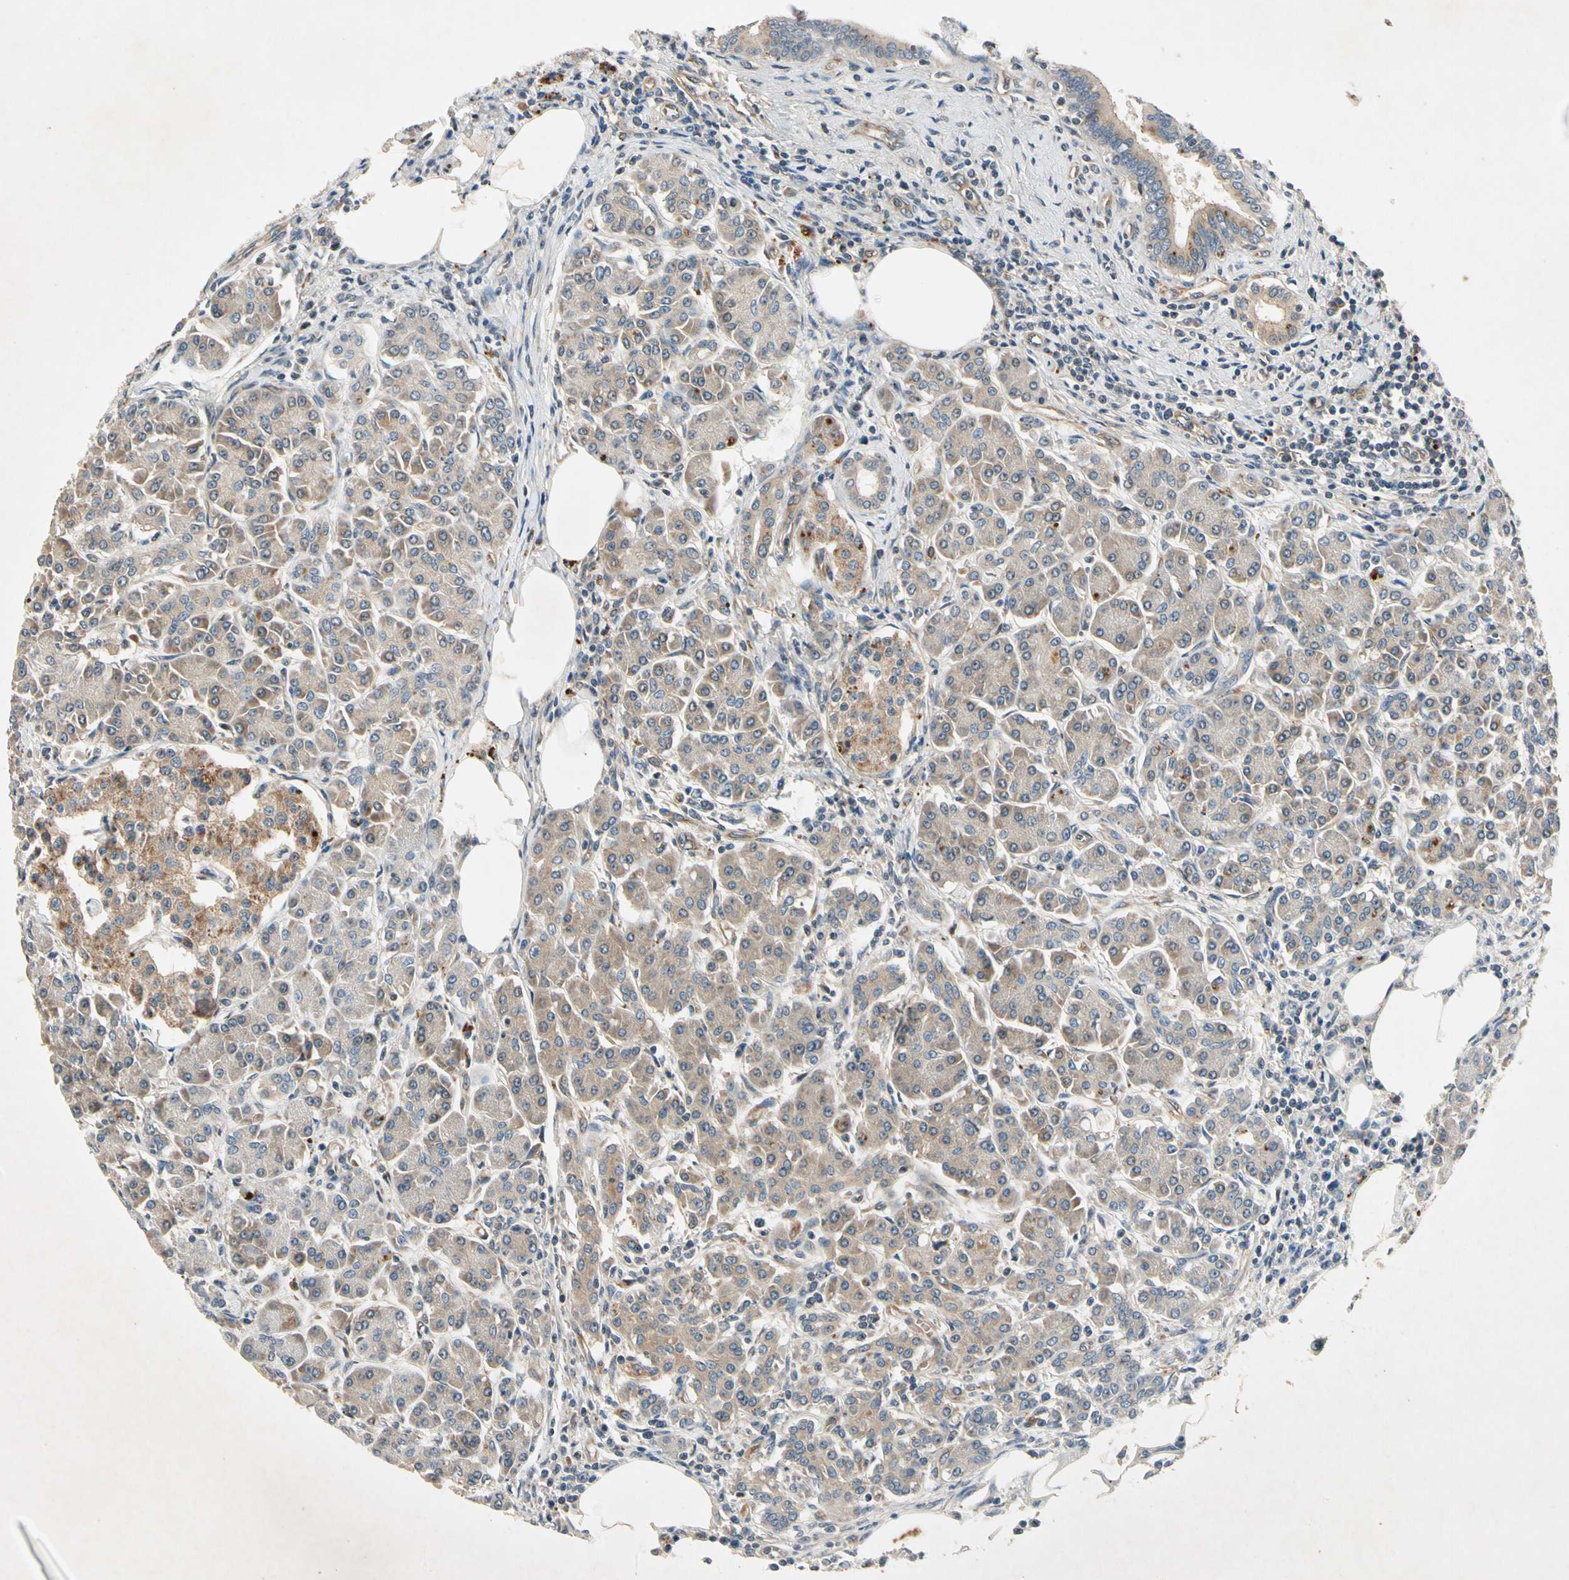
{"staining": {"intensity": "weak", "quantity": ">75%", "location": "cytoplasmic/membranous"}, "tissue": "pancreas", "cell_type": "Exocrine glandular cells", "image_type": "normal", "snomed": [{"axis": "morphology", "description": "Normal tissue, NOS"}, {"axis": "topography", "description": "Pancreas"}], "caption": "Pancreas stained with DAB immunohistochemistry shows low levels of weak cytoplasmic/membranous positivity in about >75% of exocrine glandular cells. The staining is performed using DAB brown chromogen to label protein expression. The nuclei are counter-stained blue using hematoxylin.", "gene": "ROCK2", "patient": {"sex": "female", "age": 73}}